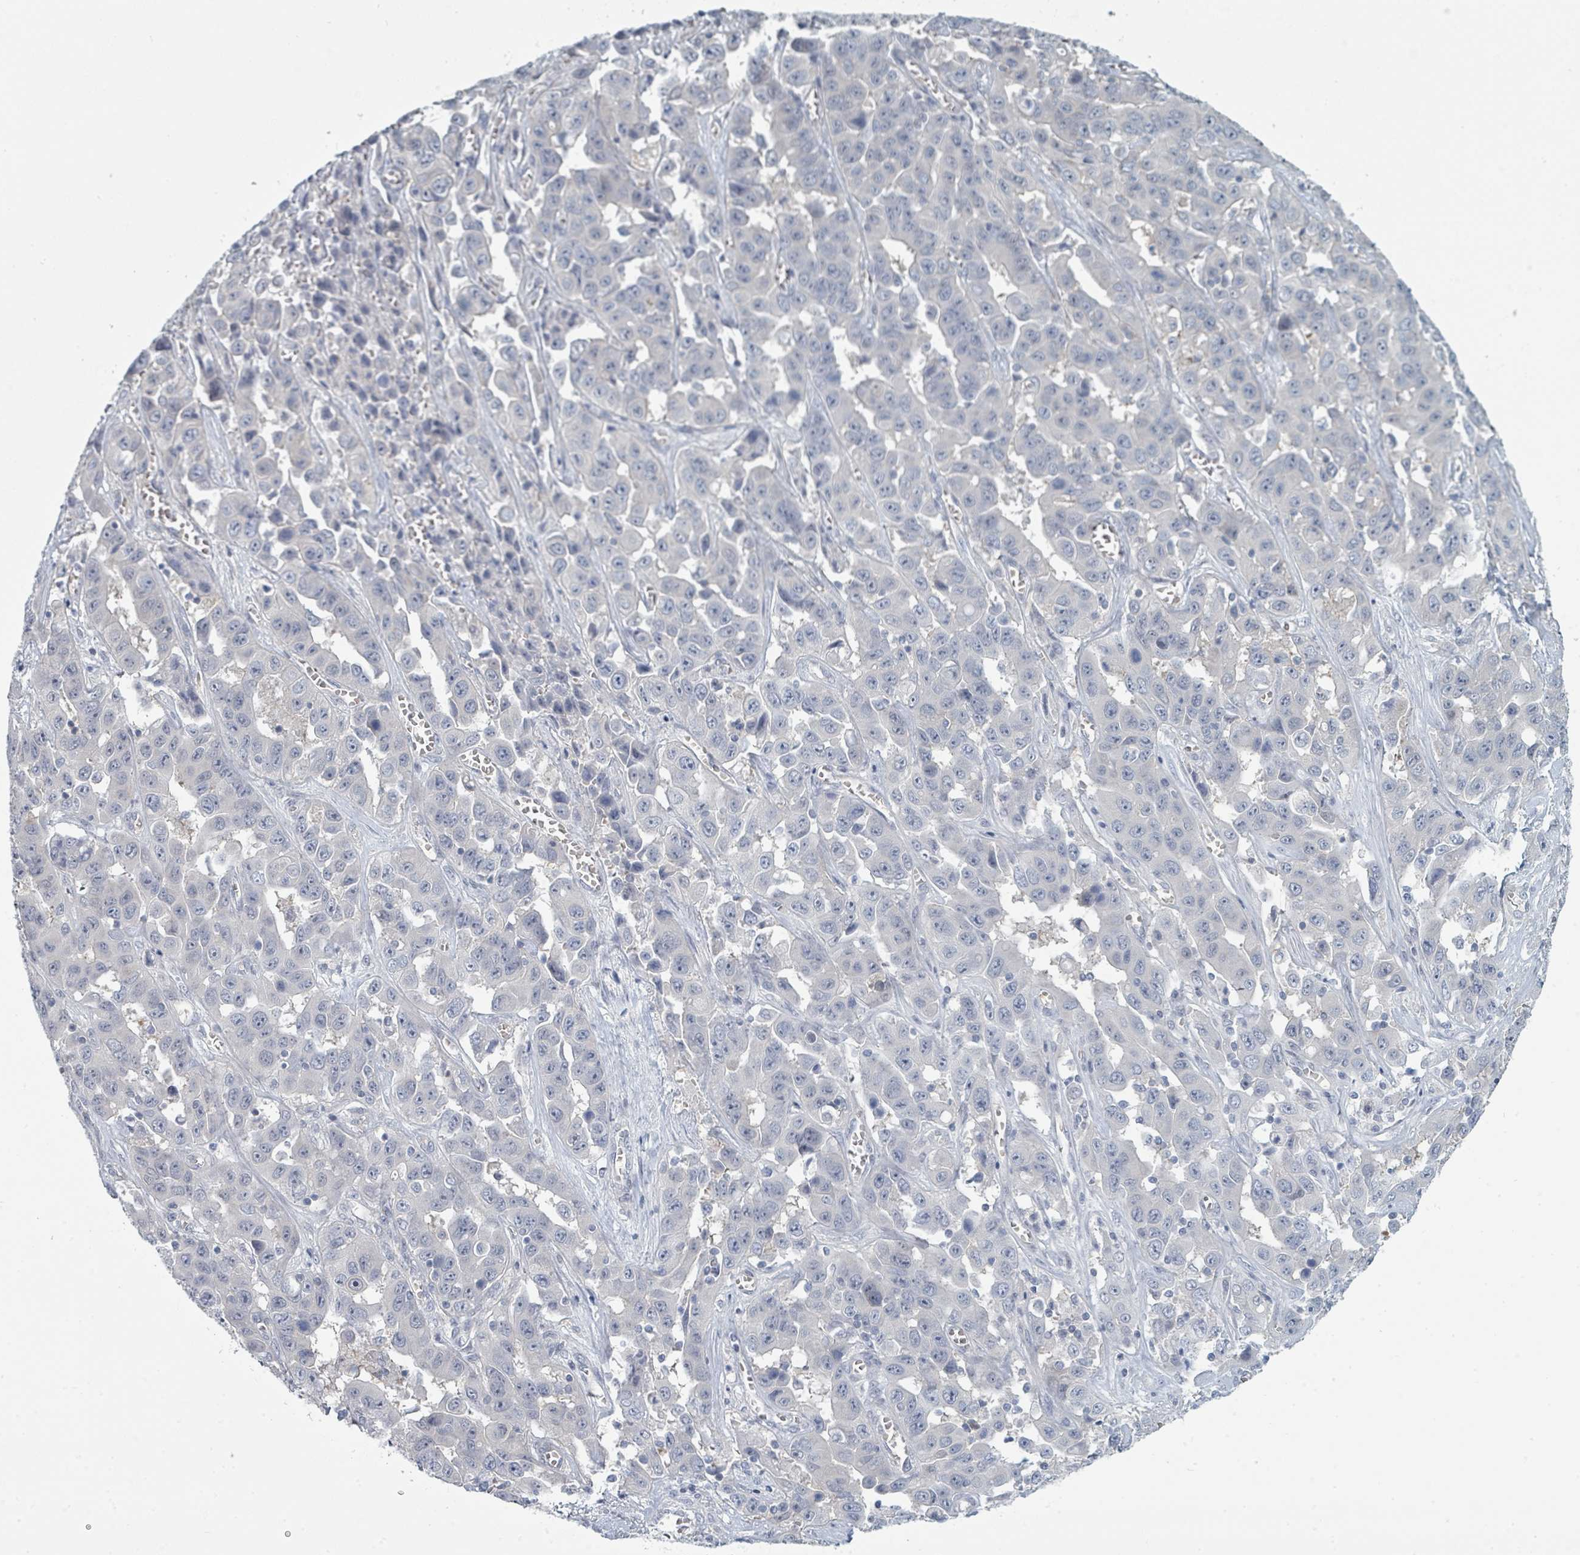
{"staining": {"intensity": "negative", "quantity": "none", "location": "none"}, "tissue": "liver cancer", "cell_type": "Tumor cells", "image_type": "cancer", "snomed": [{"axis": "morphology", "description": "Cholangiocarcinoma"}, {"axis": "topography", "description": "Liver"}], "caption": "This is a histopathology image of immunohistochemistry (IHC) staining of cholangiocarcinoma (liver), which shows no expression in tumor cells.", "gene": "SLC25A45", "patient": {"sex": "female", "age": 52}}